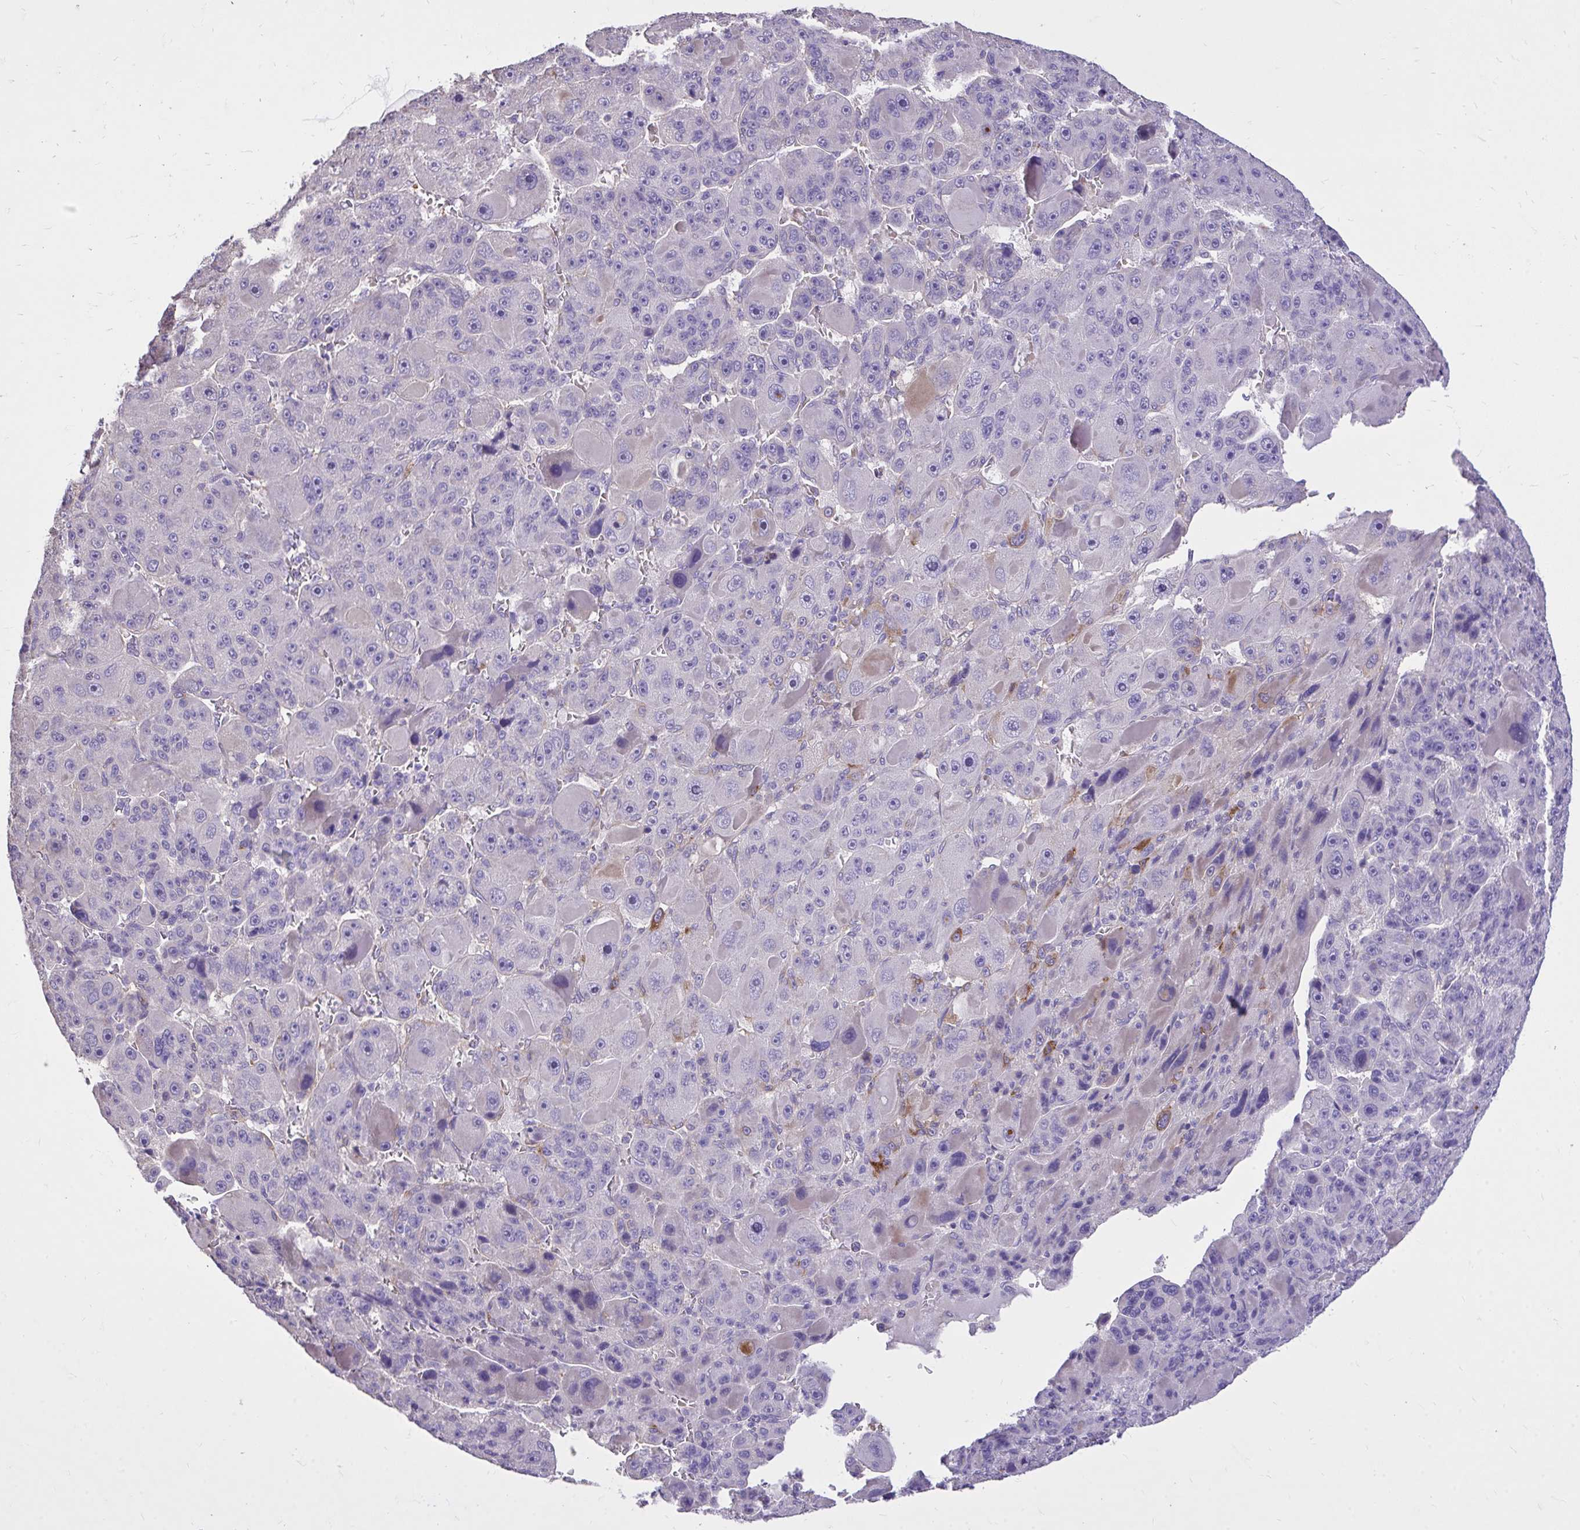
{"staining": {"intensity": "negative", "quantity": "none", "location": "none"}, "tissue": "liver cancer", "cell_type": "Tumor cells", "image_type": "cancer", "snomed": [{"axis": "morphology", "description": "Carcinoma, Hepatocellular, NOS"}, {"axis": "topography", "description": "Liver"}], "caption": "Immunohistochemistry (IHC) of human hepatocellular carcinoma (liver) displays no staining in tumor cells.", "gene": "EPB41L1", "patient": {"sex": "male", "age": 76}}